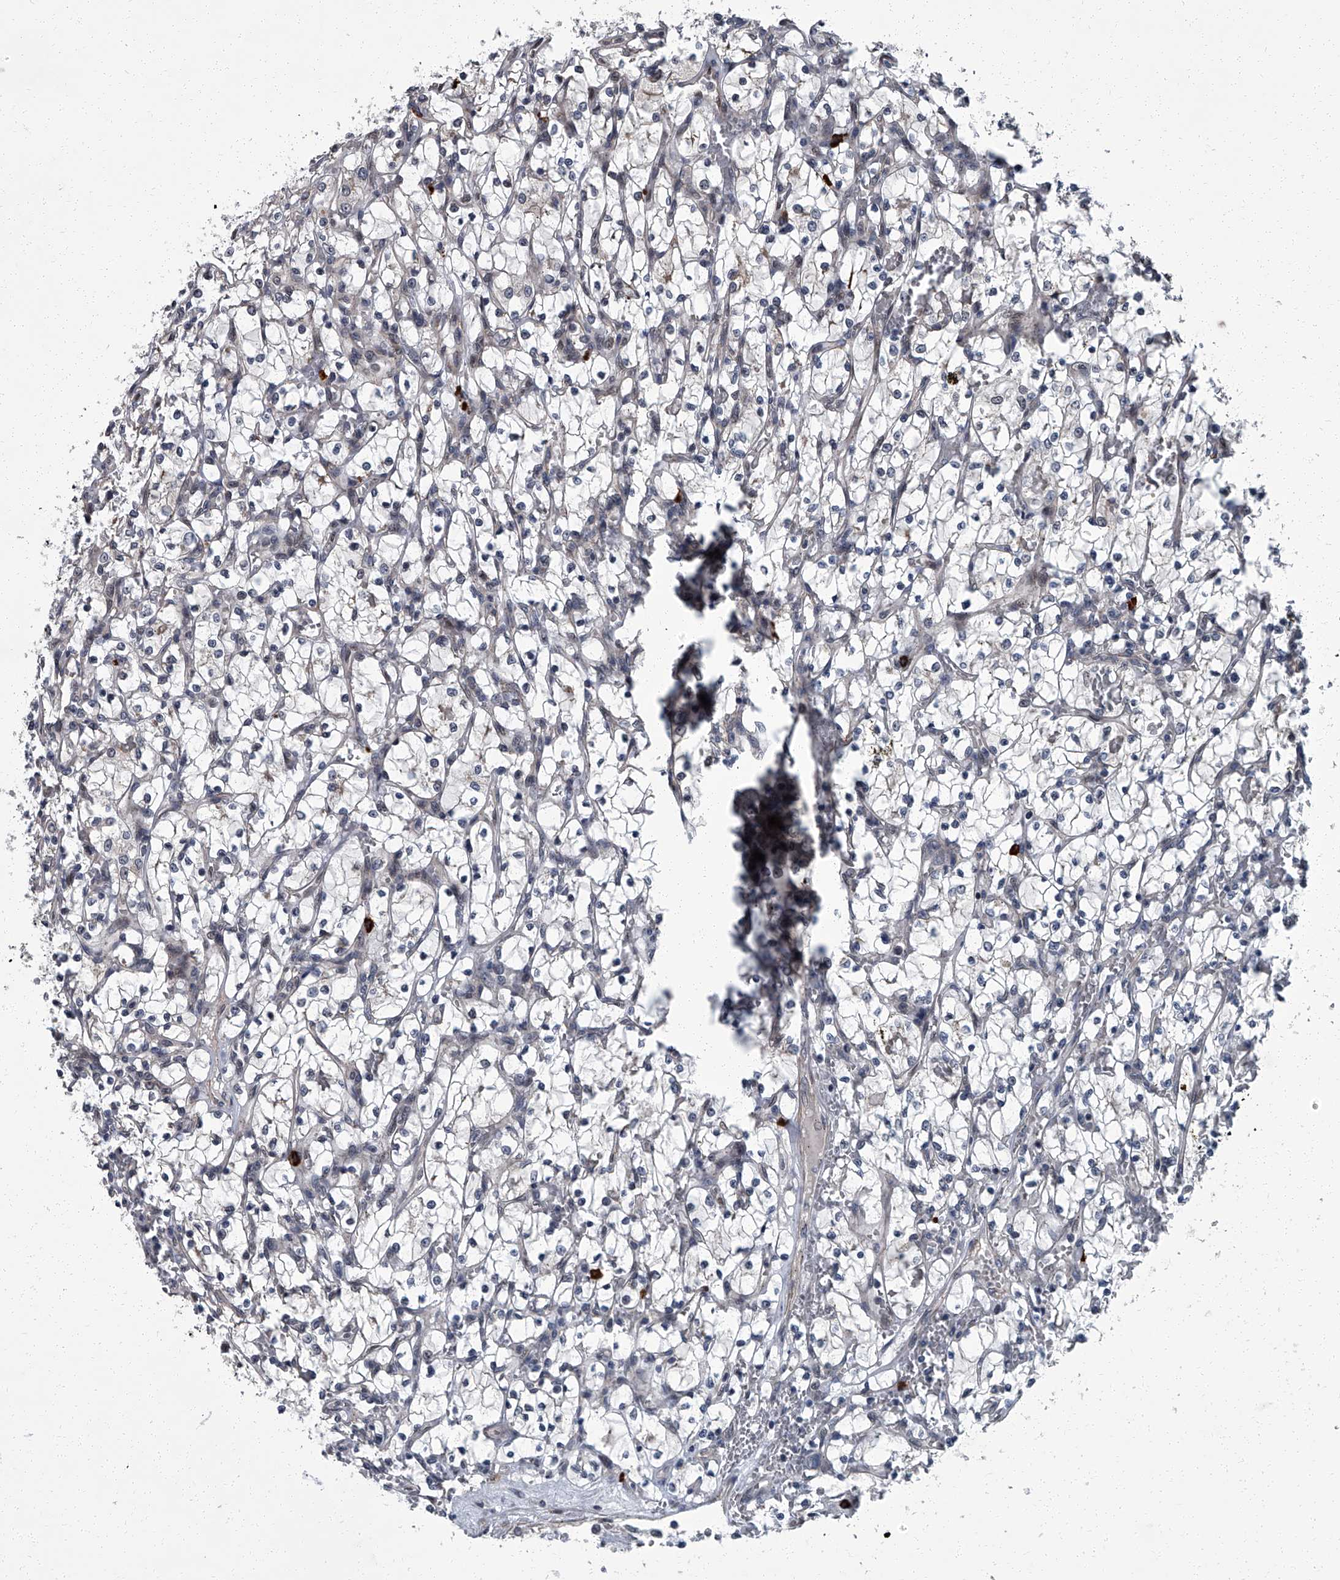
{"staining": {"intensity": "negative", "quantity": "none", "location": "none"}, "tissue": "renal cancer", "cell_type": "Tumor cells", "image_type": "cancer", "snomed": [{"axis": "morphology", "description": "Adenocarcinoma, NOS"}, {"axis": "topography", "description": "Kidney"}], "caption": "Immunohistochemistry histopathology image of neoplastic tissue: human renal cancer (adenocarcinoma) stained with DAB (3,3'-diaminobenzidine) reveals no significant protein positivity in tumor cells.", "gene": "ZNF274", "patient": {"sex": "female", "age": 69}}